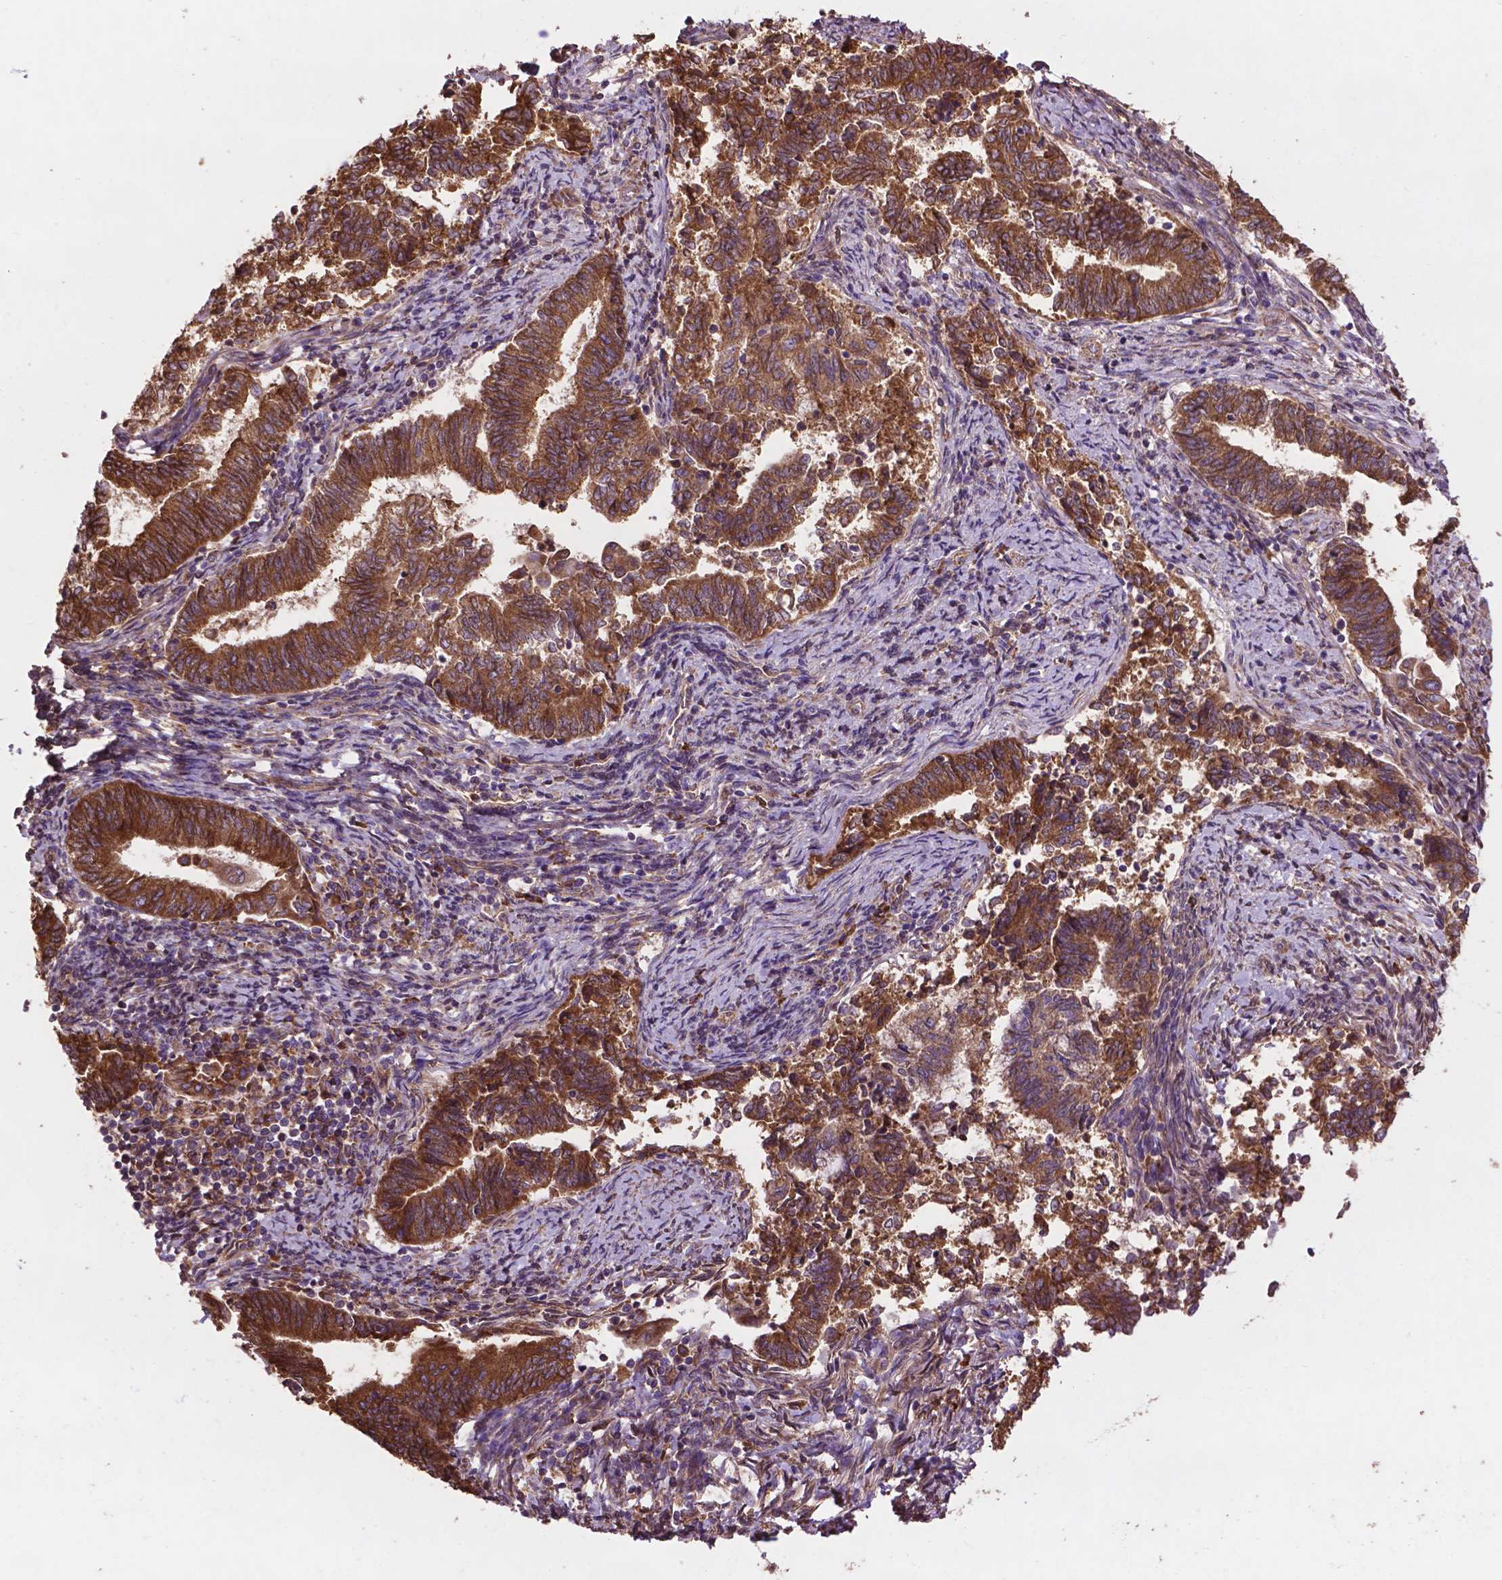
{"staining": {"intensity": "moderate", "quantity": ">75%", "location": "cytoplasmic/membranous"}, "tissue": "endometrial cancer", "cell_type": "Tumor cells", "image_type": "cancer", "snomed": [{"axis": "morphology", "description": "Adenocarcinoma, NOS"}, {"axis": "topography", "description": "Endometrium"}], "caption": "Endometrial adenocarcinoma stained for a protein displays moderate cytoplasmic/membranous positivity in tumor cells. (DAB (3,3'-diaminobenzidine) IHC with brightfield microscopy, high magnification).", "gene": "CCDC71L", "patient": {"sex": "female", "age": 65}}